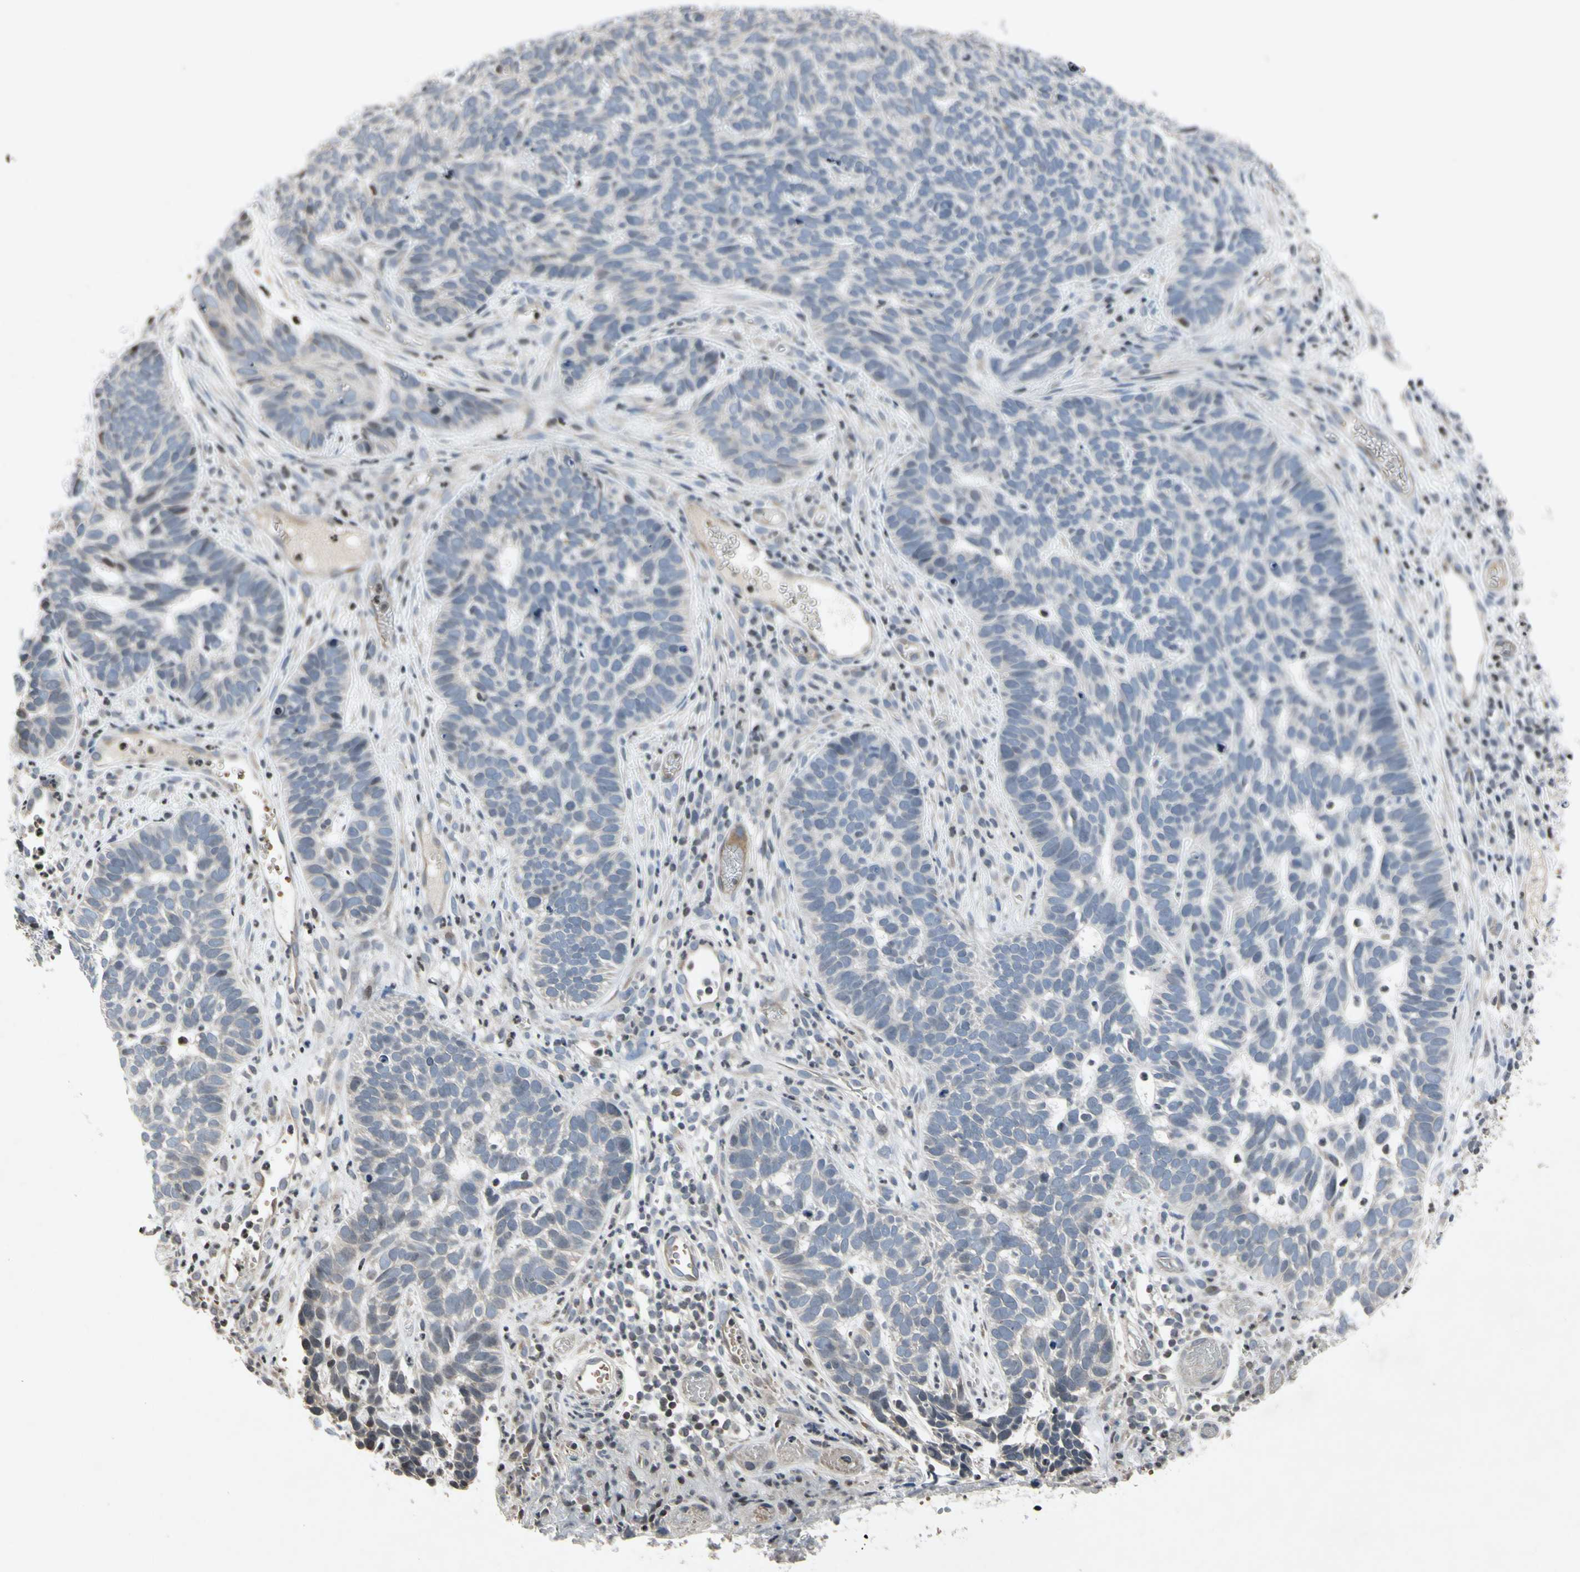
{"staining": {"intensity": "negative", "quantity": "none", "location": "none"}, "tissue": "skin cancer", "cell_type": "Tumor cells", "image_type": "cancer", "snomed": [{"axis": "morphology", "description": "Basal cell carcinoma"}, {"axis": "topography", "description": "Skin"}], "caption": "Immunohistochemistry micrograph of neoplastic tissue: skin basal cell carcinoma stained with DAB (3,3'-diaminobenzidine) displays no significant protein staining in tumor cells.", "gene": "ARG1", "patient": {"sex": "male", "age": 87}}